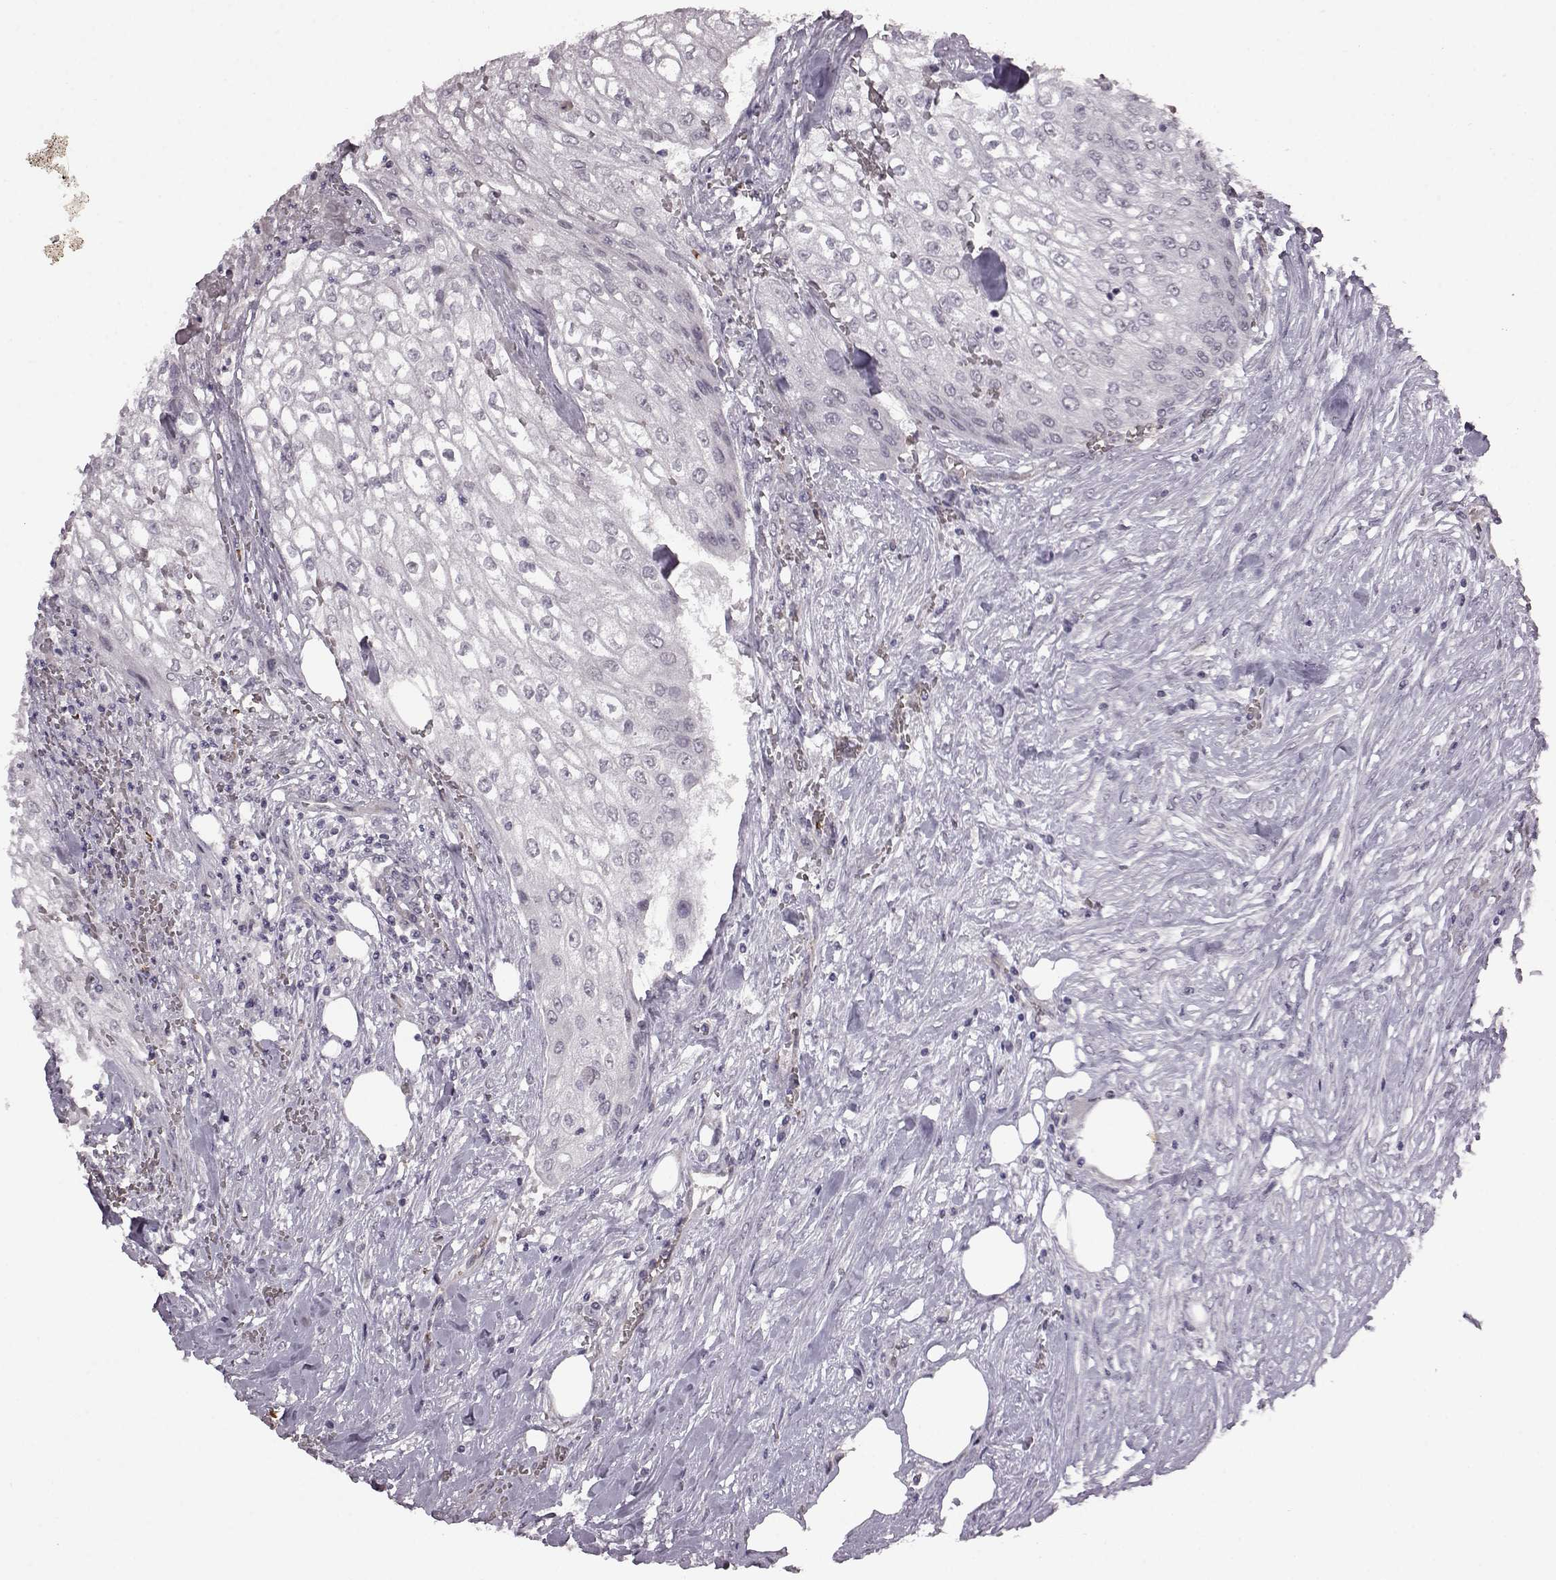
{"staining": {"intensity": "negative", "quantity": "none", "location": "none"}, "tissue": "urothelial cancer", "cell_type": "Tumor cells", "image_type": "cancer", "snomed": [{"axis": "morphology", "description": "Urothelial carcinoma, High grade"}, {"axis": "topography", "description": "Urinary bladder"}], "caption": "High magnification brightfield microscopy of urothelial cancer stained with DAB (brown) and counterstained with hematoxylin (blue): tumor cells show no significant expression.", "gene": "PROP1", "patient": {"sex": "male", "age": 62}}